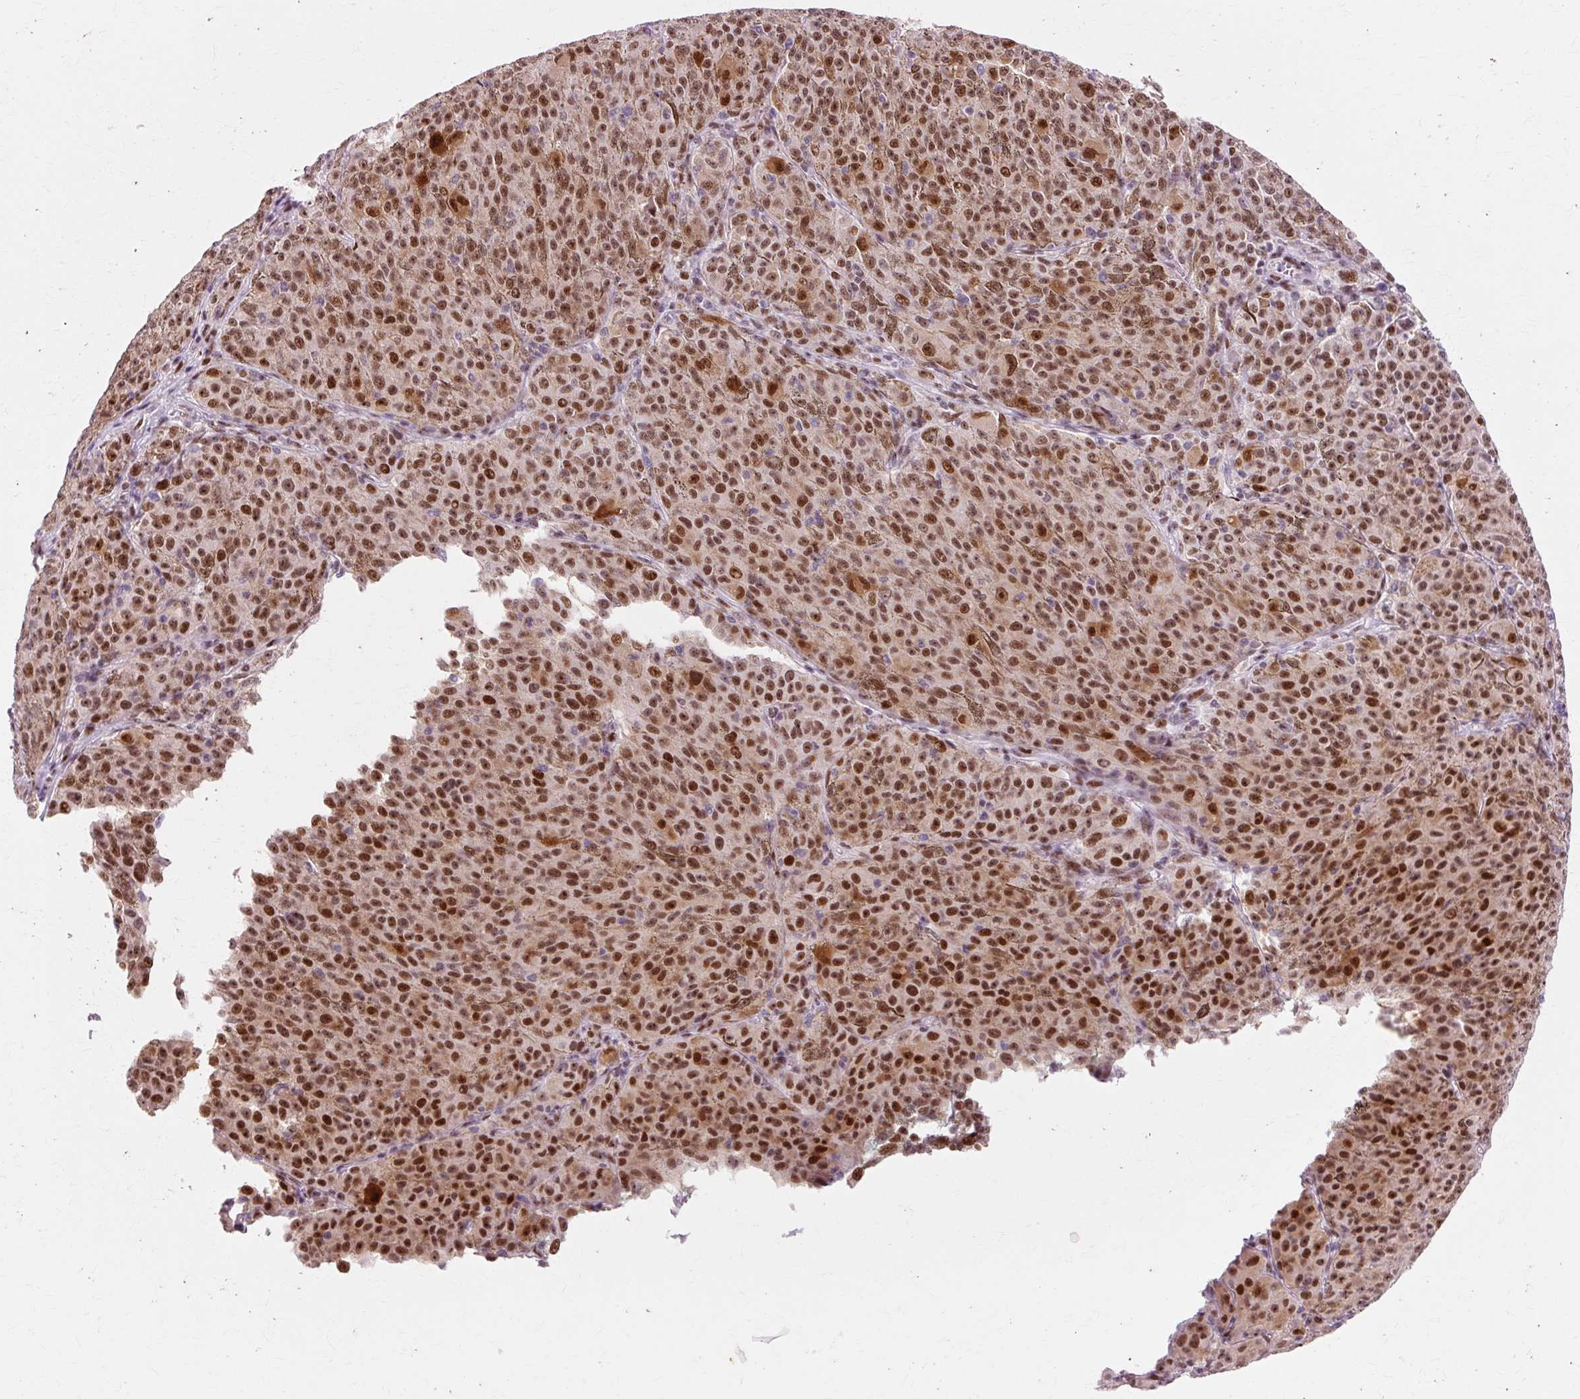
{"staining": {"intensity": "strong", "quantity": ">75%", "location": "nuclear"}, "tissue": "melanoma", "cell_type": "Tumor cells", "image_type": "cancer", "snomed": [{"axis": "morphology", "description": "Malignant melanoma, NOS"}, {"axis": "topography", "description": "Skin"}], "caption": "The photomicrograph shows a brown stain indicating the presence of a protein in the nuclear of tumor cells in melanoma. Using DAB (3,3'-diaminobenzidine) (brown) and hematoxylin (blue) stains, captured at high magnification using brightfield microscopy.", "gene": "MACROD2", "patient": {"sex": "female", "age": 52}}